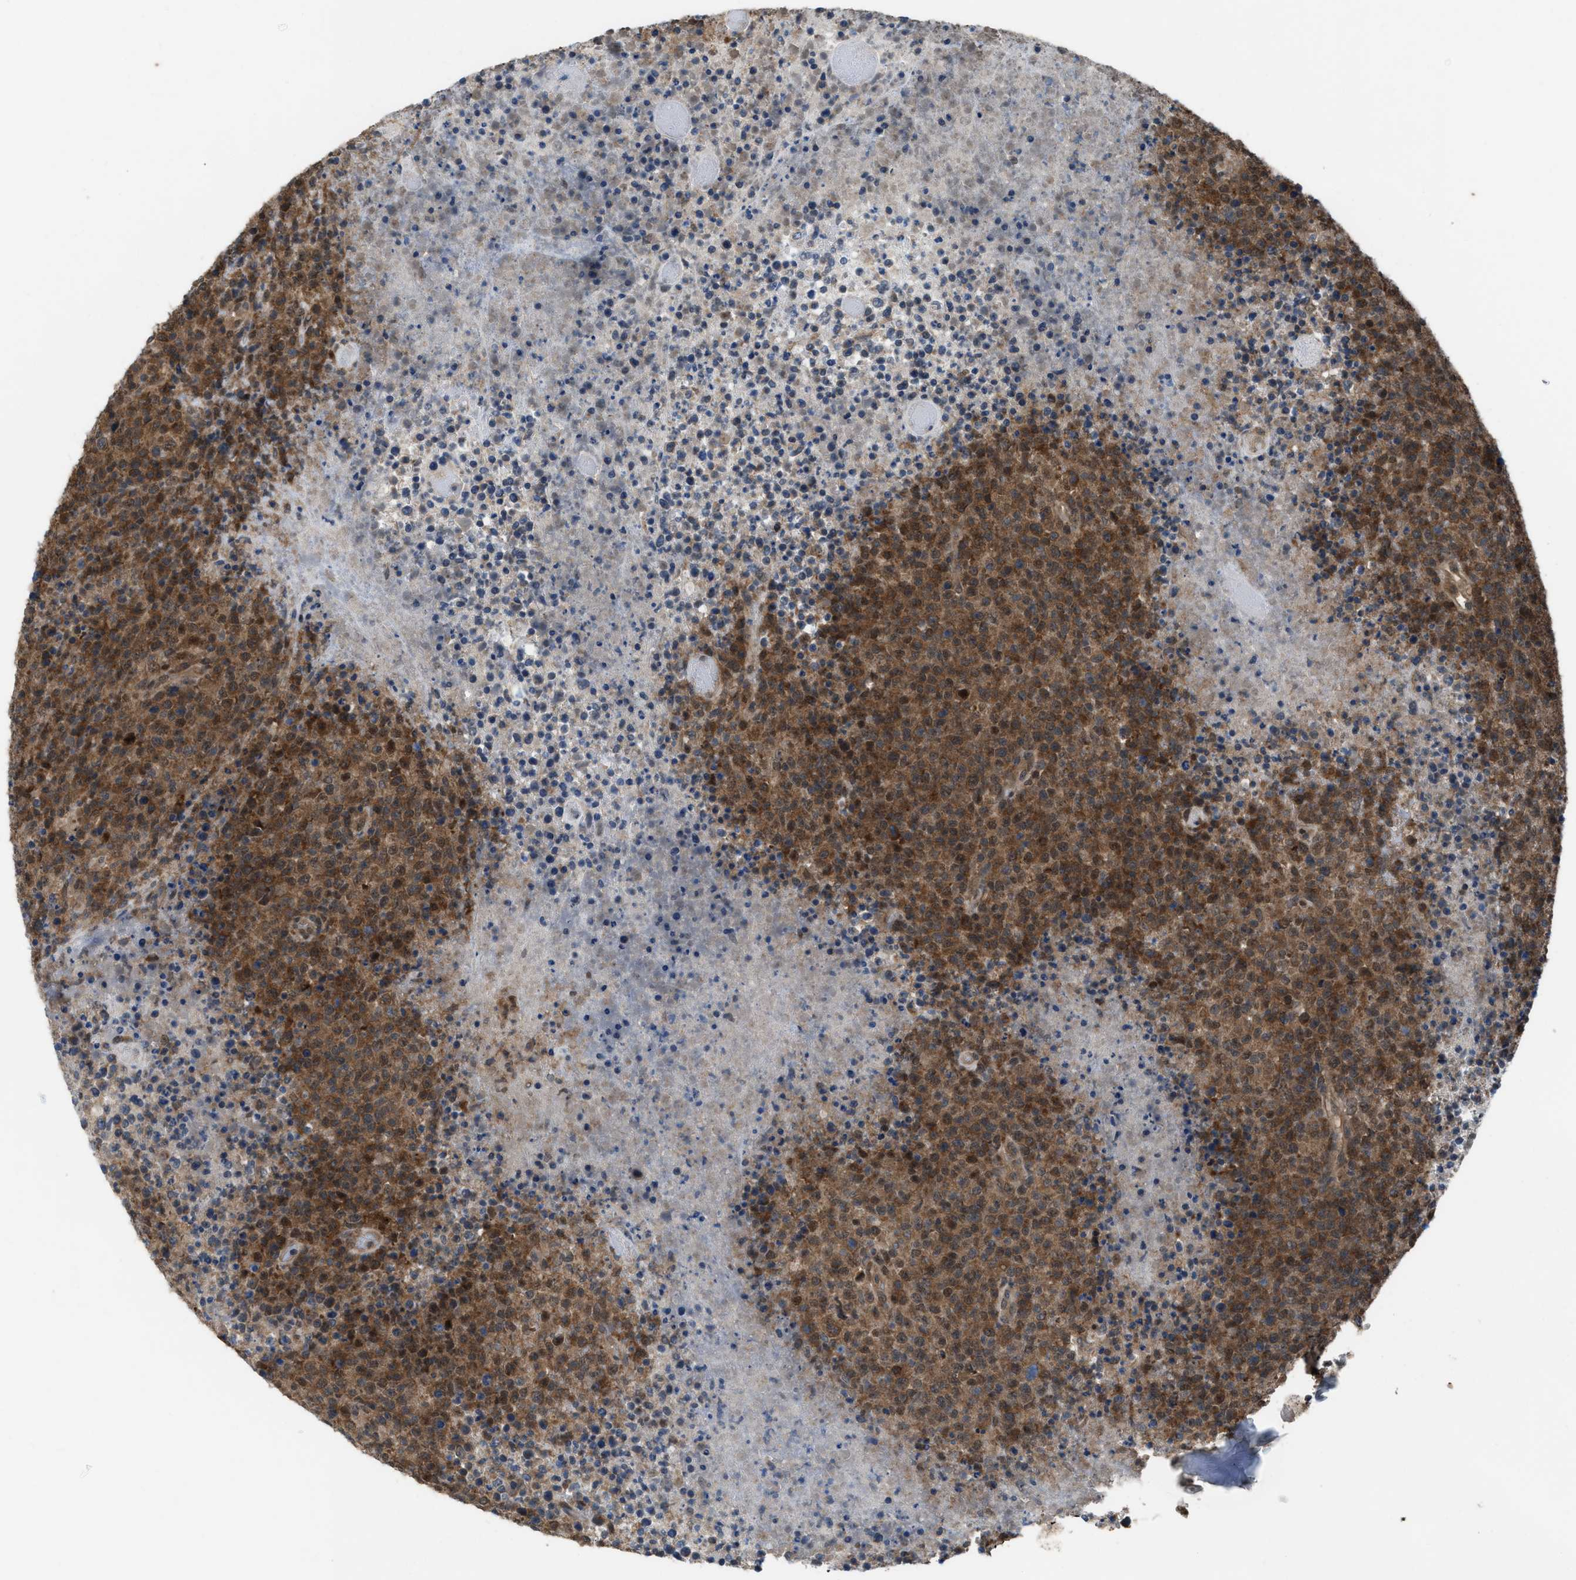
{"staining": {"intensity": "moderate", "quantity": ">75%", "location": "nuclear"}, "tissue": "lymphoma", "cell_type": "Tumor cells", "image_type": "cancer", "snomed": [{"axis": "morphology", "description": "Malignant lymphoma, non-Hodgkin's type, High grade"}, {"axis": "topography", "description": "Lymph node"}], "caption": "Lymphoma stained with a protein marker shows moderate staining in tumor cells.", "gene": "PLAA", "patient": {"sex": "male", "age": 13}}